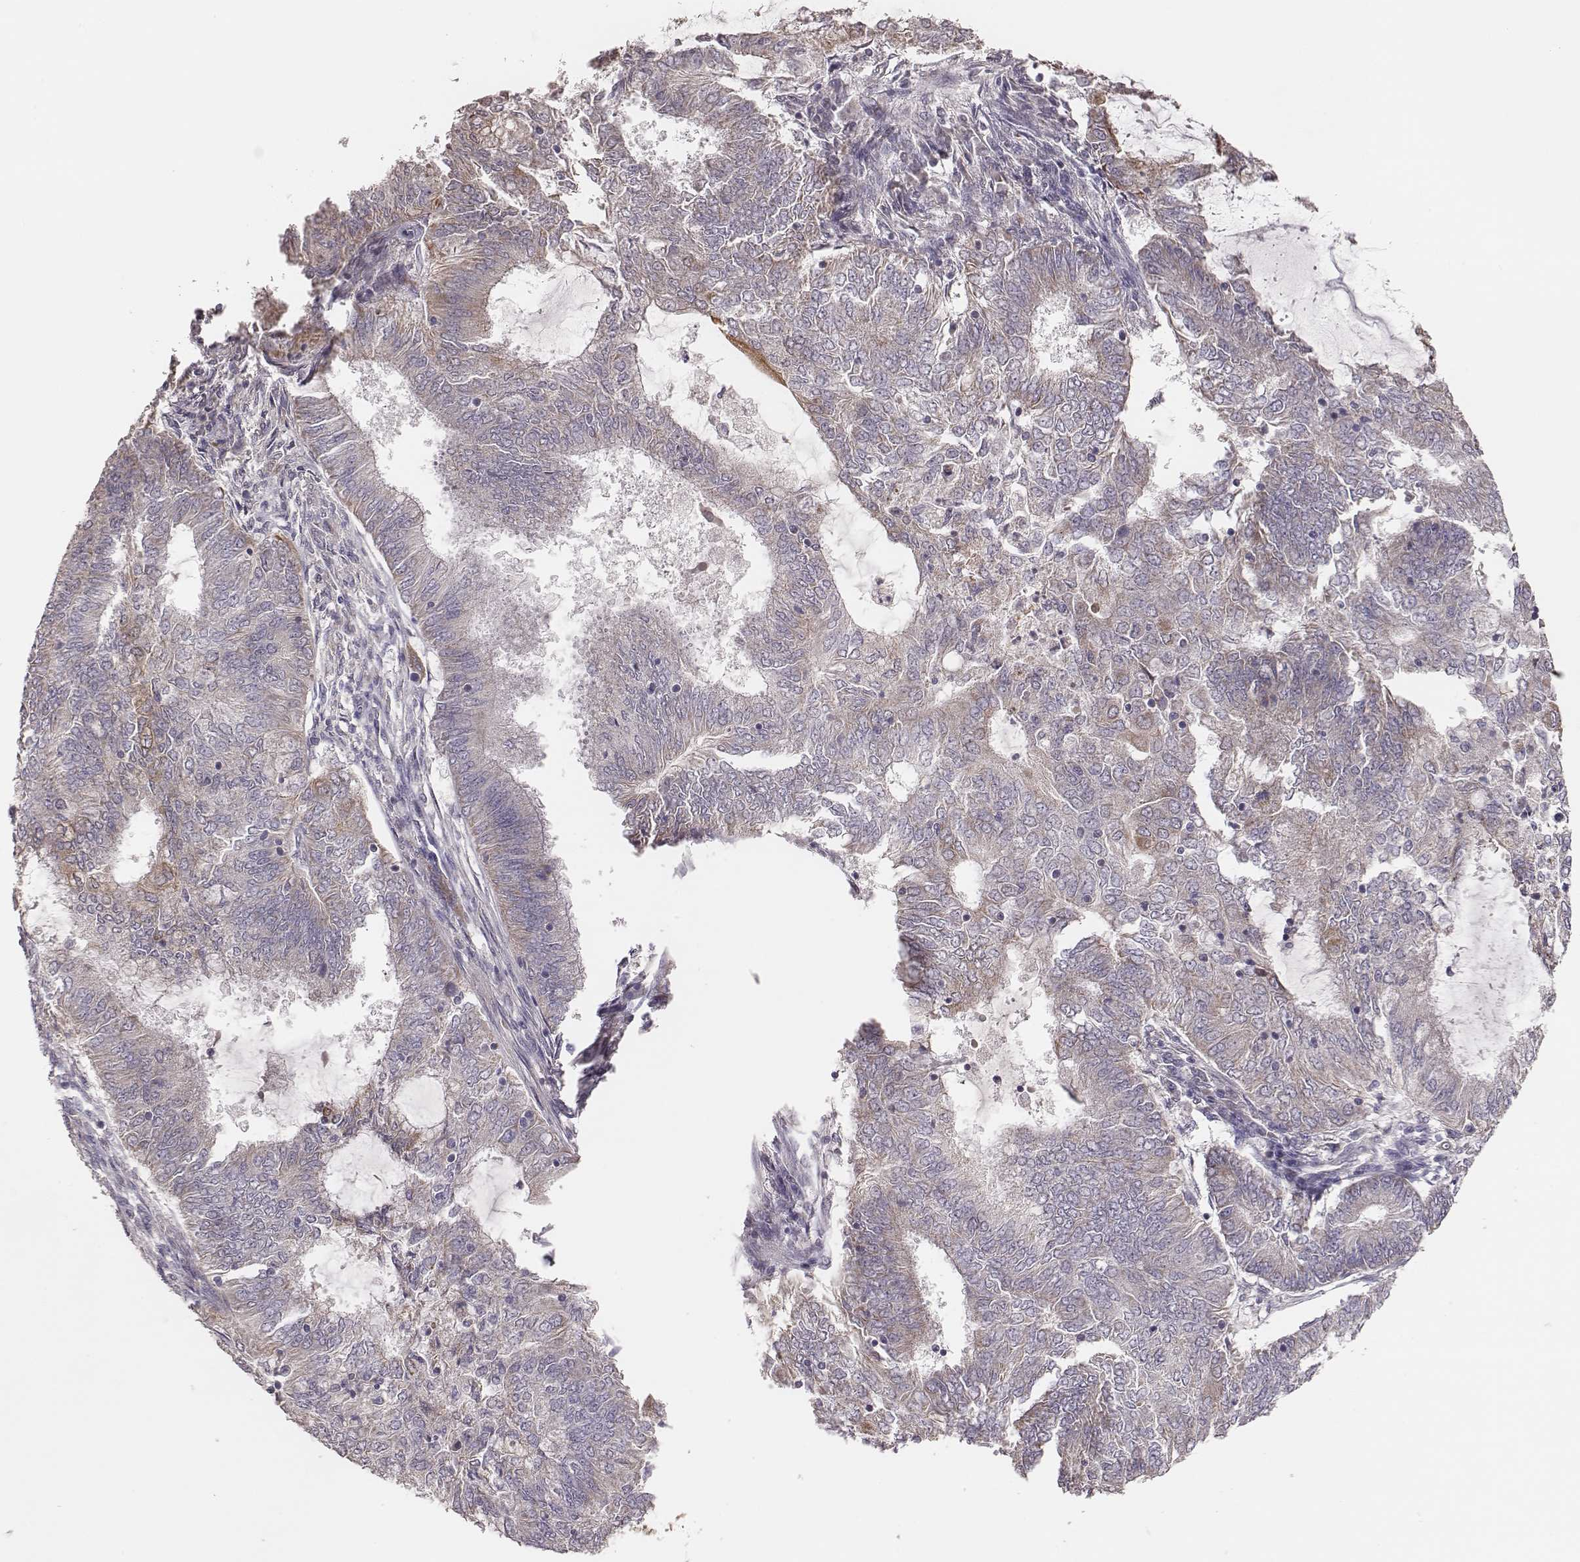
{"staining": {"intensity": "weak", "quantity": "<25%", "location": "cytoplasmic/membranous"}, "tissue": "endometrial cancer", "cell_type": "Tumor cells", "image_type": "cancer", "snomed": [{"axis": "morphology", "description": "Adenocarcinoma, NOS"}, {"axis": "topography", "description": "Endometrium"}], "caption": "Protein analysis of endometrial cancer reveals no significant expression in tumor cells.", "gene": "HAVCR1", "patient": {"sex": "female", "age": 62}}